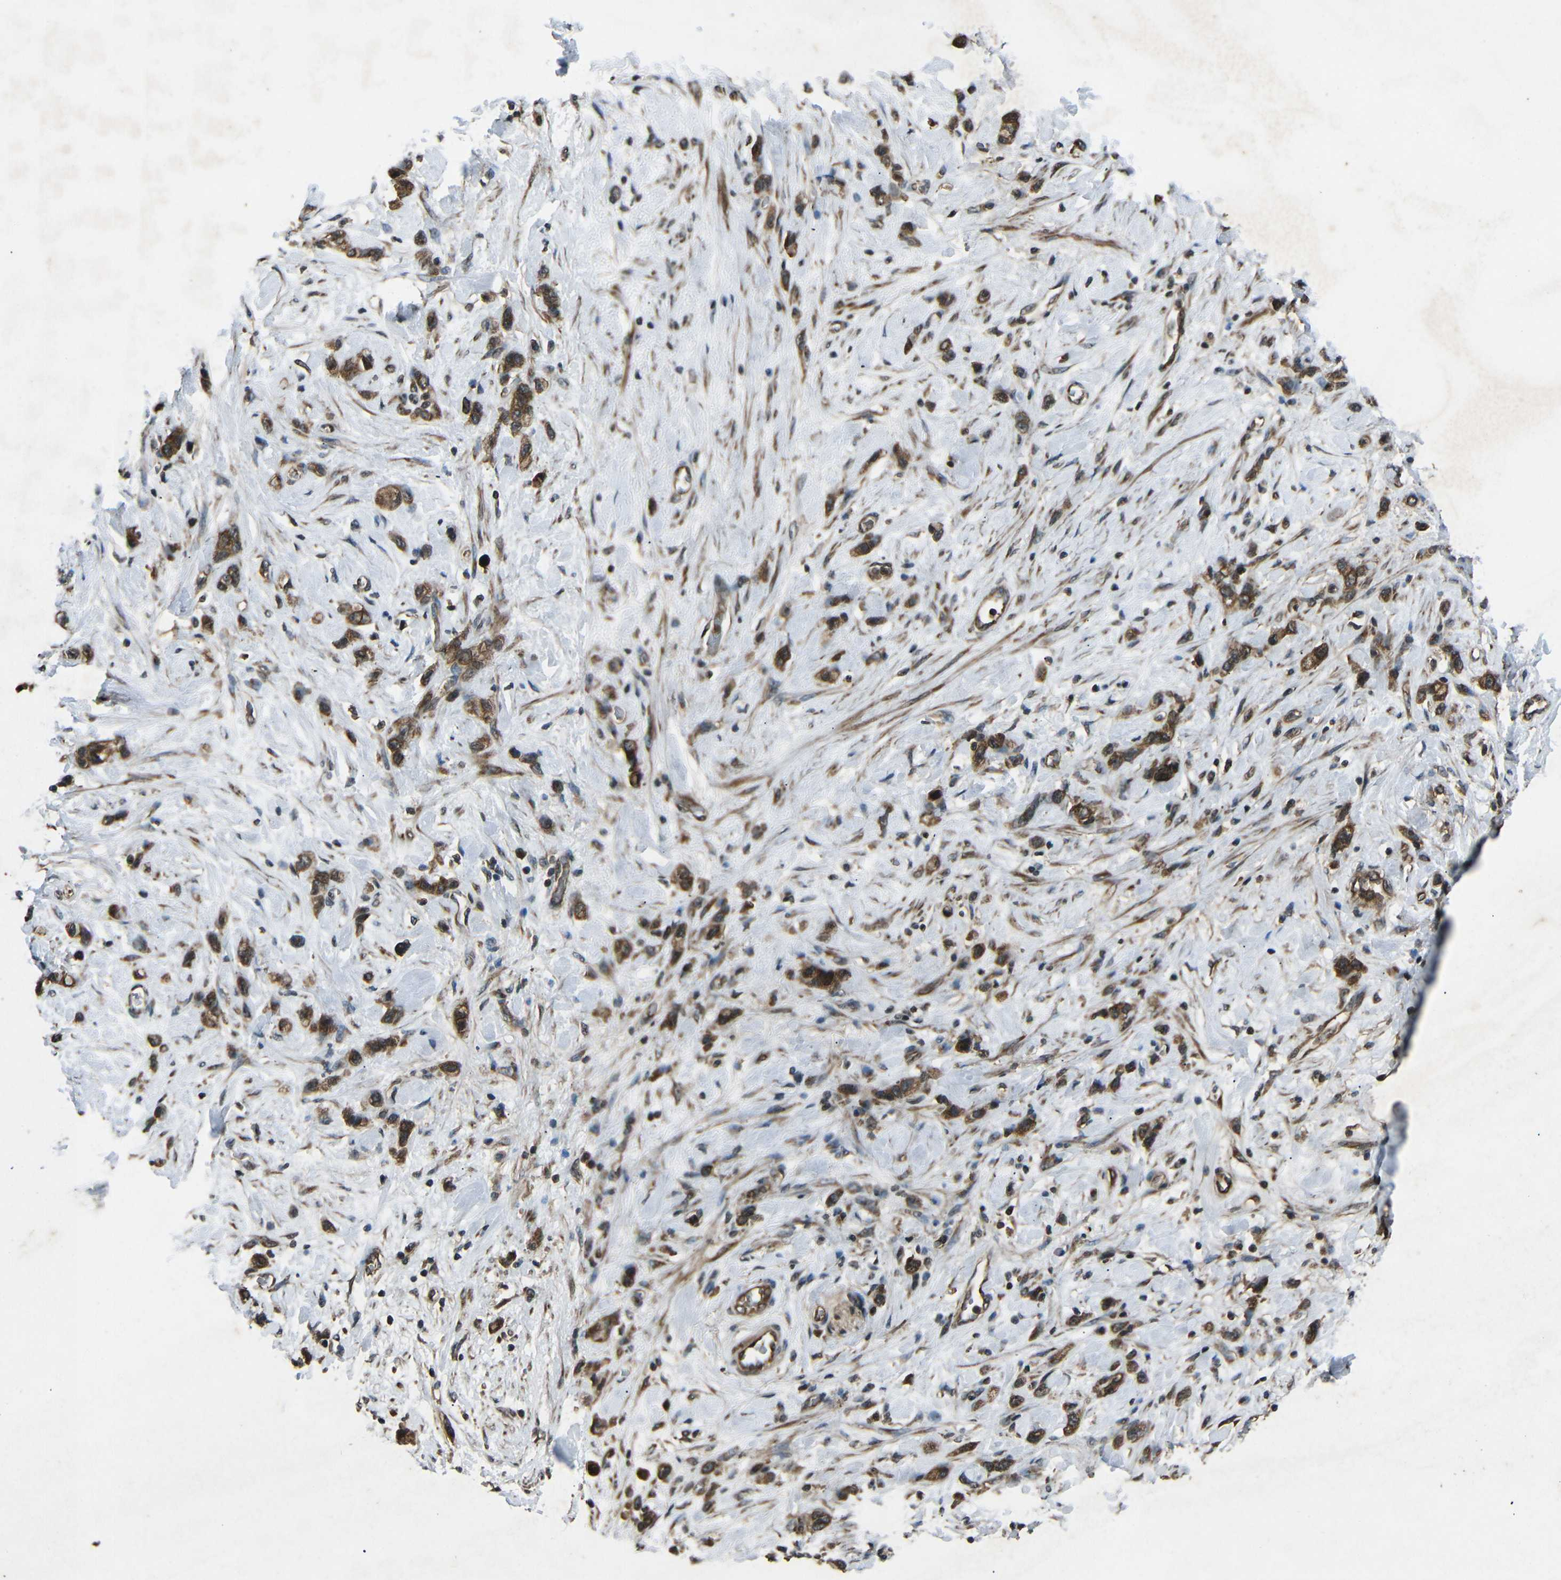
{"staining": {"intensity": "moderate", "quantity": ">75%", "location": "cytoplasmic/membranous"}, "tissue": "stomach cancer", "cell_type": "Tumor cells", "image_type": "cancer", "snomed": [{"axis": "morphology", "description": "Adenocarcinoma, NOS"}, {"axis": "morphology", "description": "Adenocarcinoma, High grade"}, {"axis": "topography", "description": "Stomach, upper"}, {"axis": "topography", "description": "Stomach, lower"}], "caption": "A brown stain highlights moderate cytoplasmic/membranous staining of a protein in human adenocarcinoma (stomach) tumor cells.", "gene": "PLK2", "patient": {"sex": "female", "age": 65}}